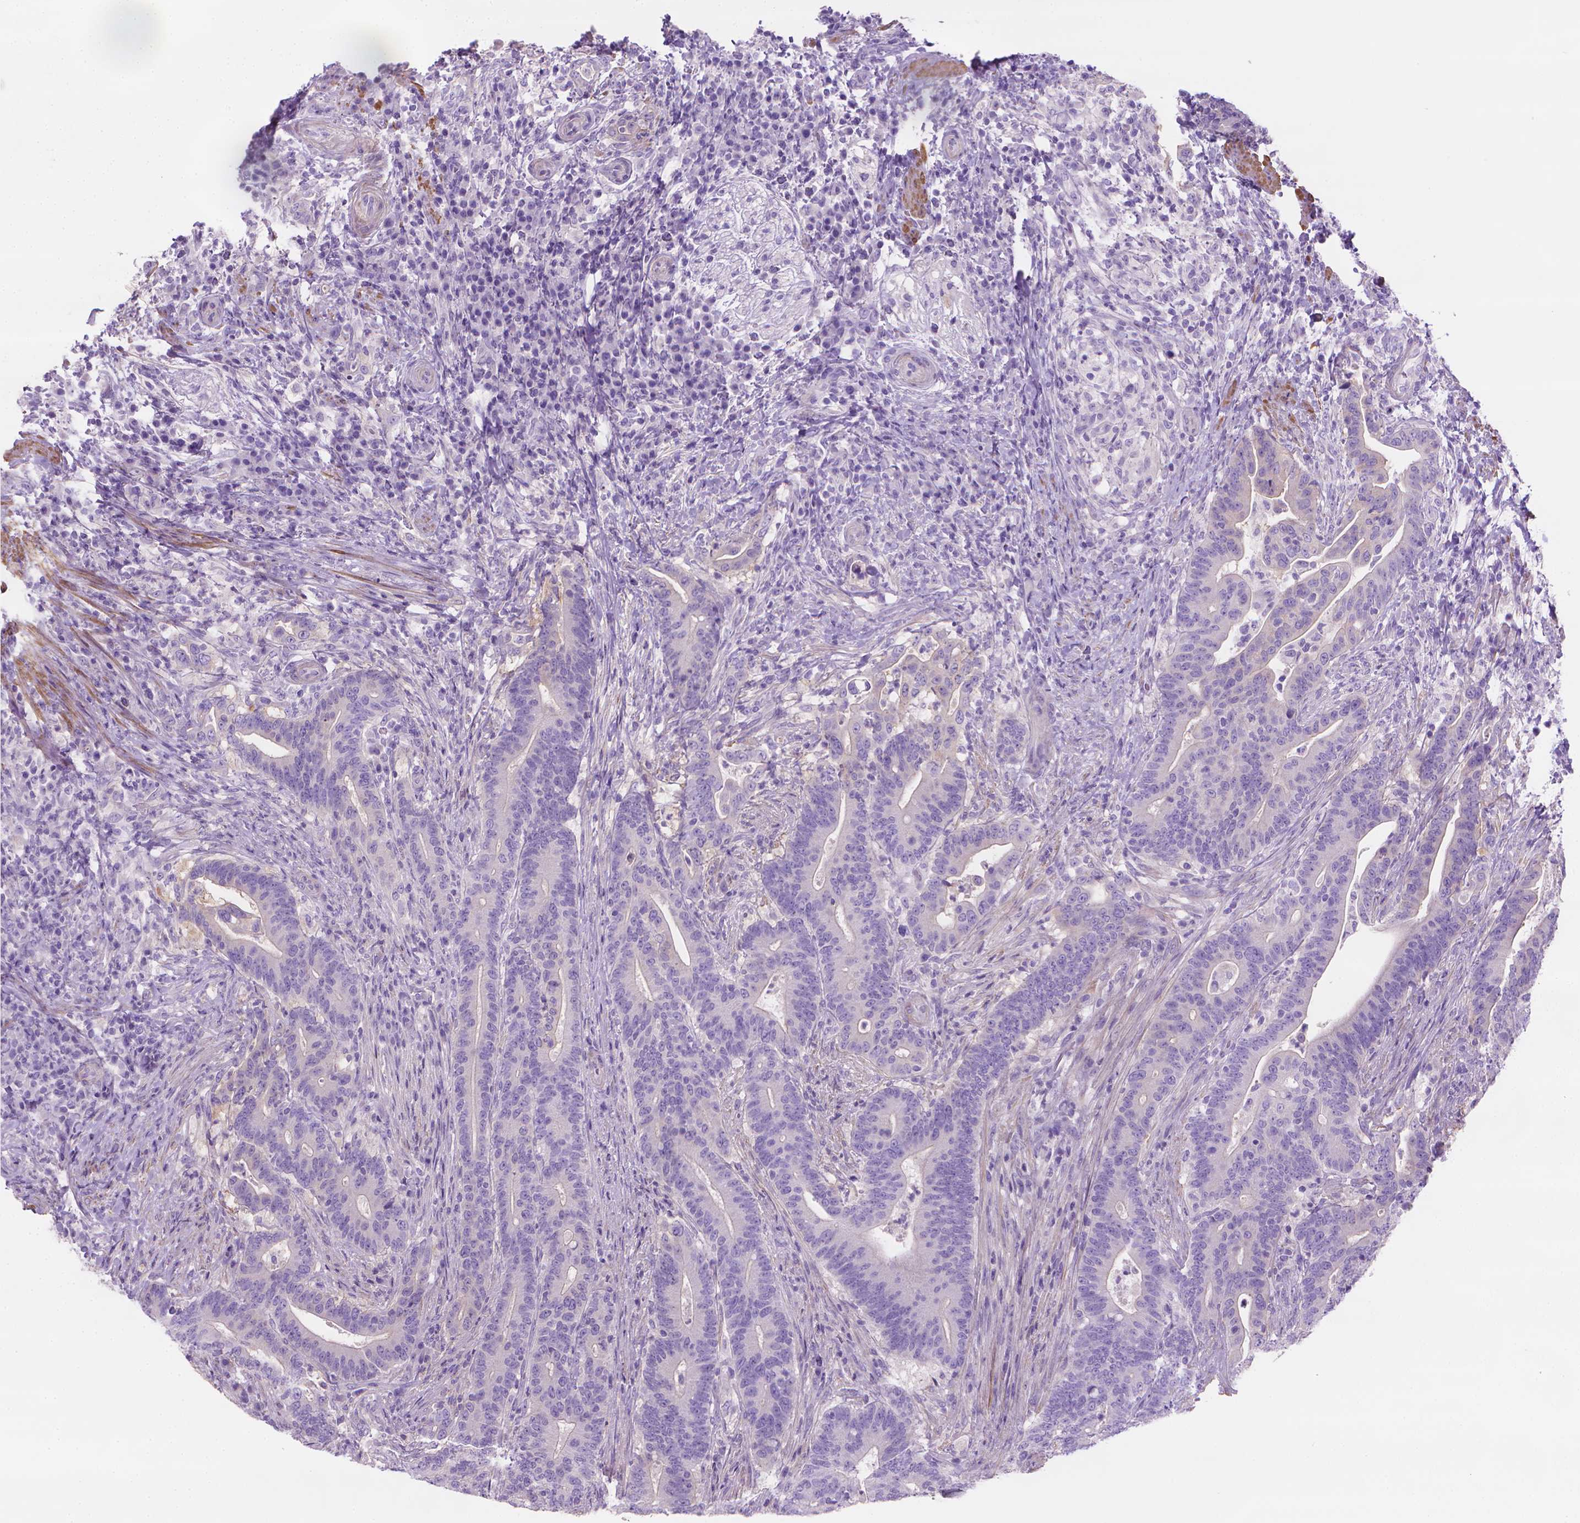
{"staining": {"intensity": "negative", "quantity": "none", "location": "none"}, "tissue": "colorectal cancer", "cell_type": "Tumor cells", "image_type": "cancer", "snomed": [{"axis": "morphology", "description": "Adenocarcinoma, NOS"}, {"axis": "topography", "description": "Colon"}], "caption": "Human colorectal cancer stained for a protein using immunohistochemistry shows no positivity in tumor cells.", "gene": "FASN", "patient": {"sex": "female", "age": 66}}